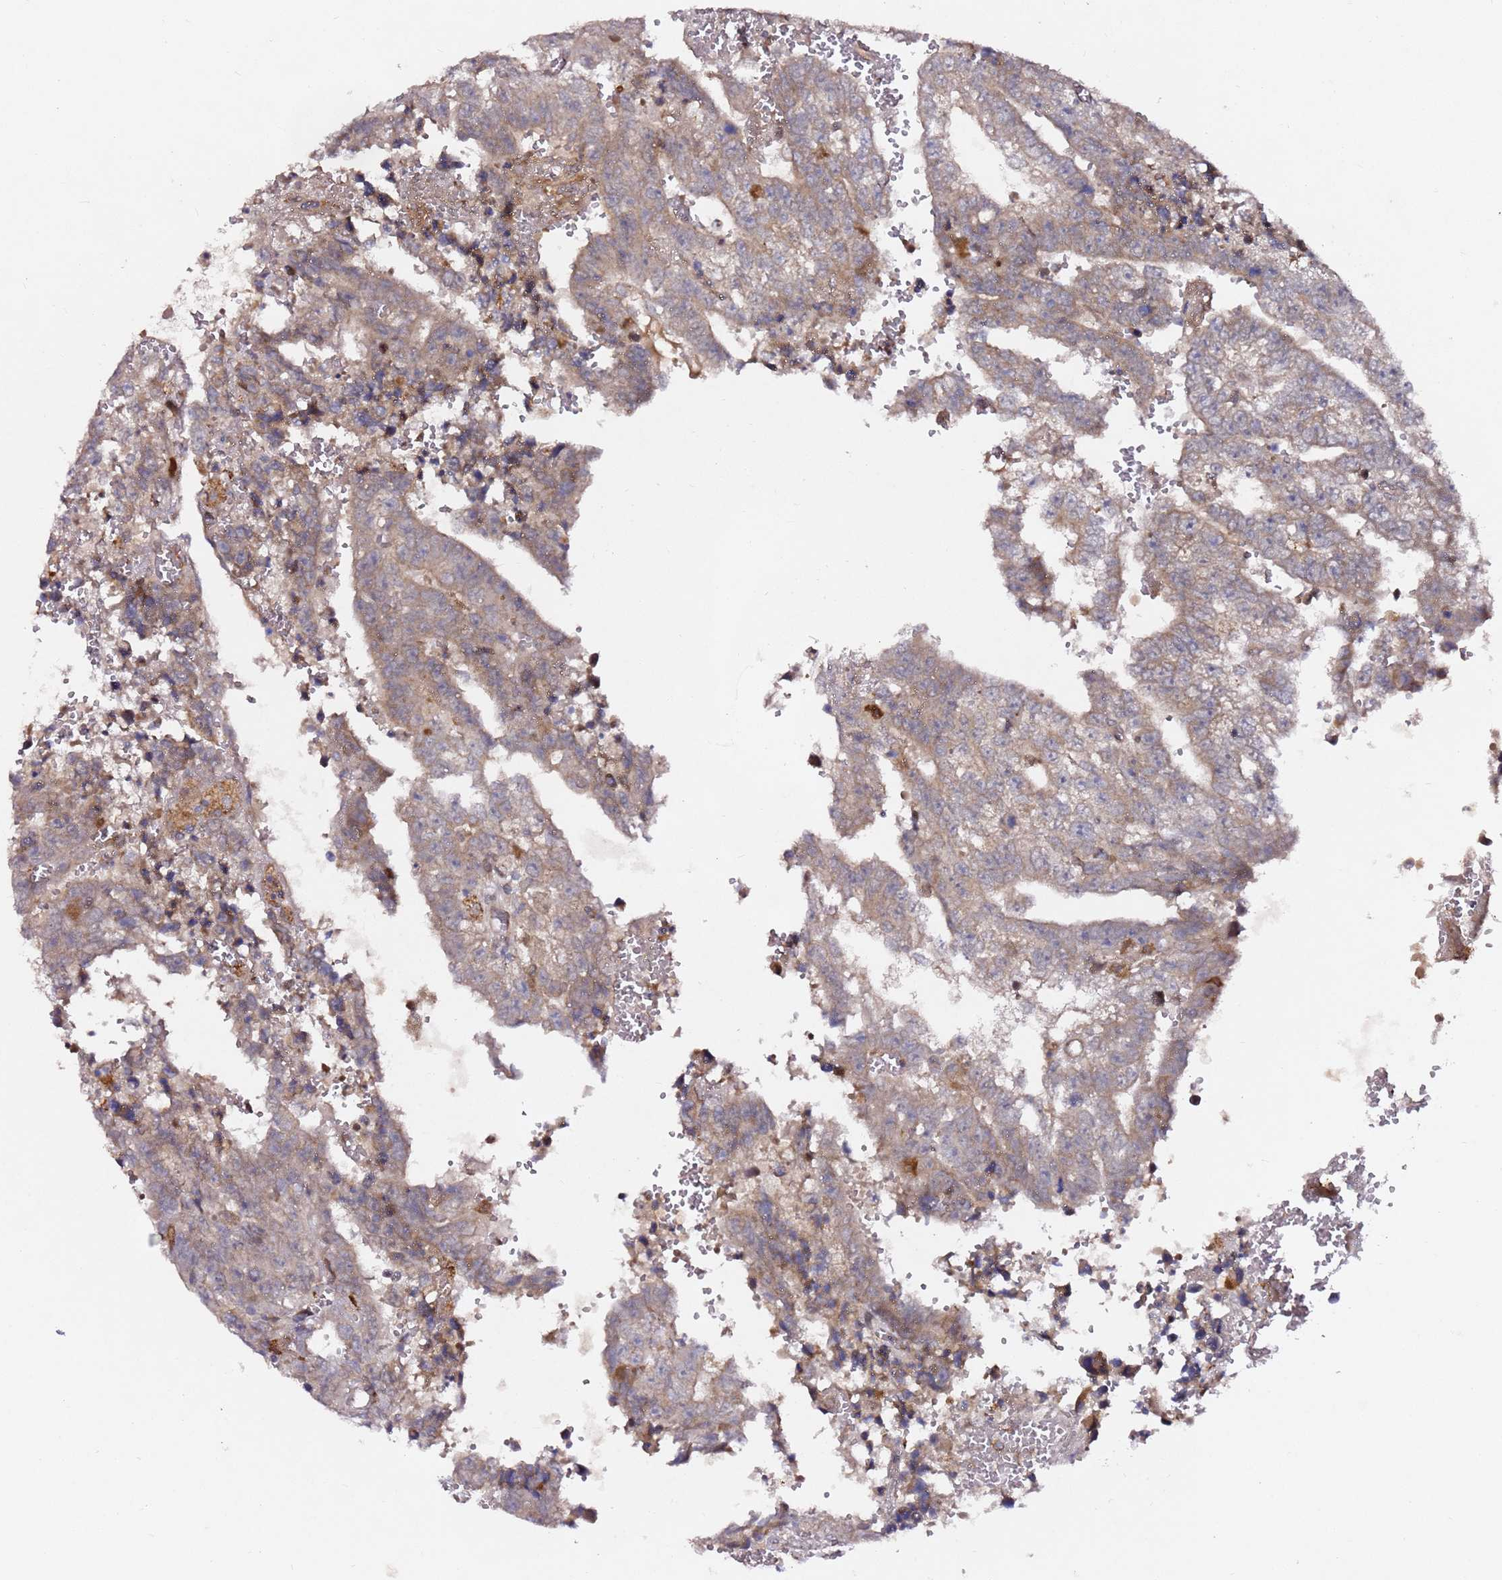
{"staining": {"intensity": "weak", "quantity": "25%-75%", "location": "cytoplasmic/membranous"}, "tissue": "testis cancer", "cell_type": "Tumor cells", "image_type": "cancer", "snomed": [{"axis": "morphology", "description": "Carcinoma, Embryonal, NOS"}, {"axis": "topography", "description": "Testis"}], "caption": "Weak cytoplasmic/membranous expression for a protein is present in approximately 25%-75% of tumor cells of embryonal carcinoma (testis) using IHC.", "gene": "ALG11", "patient": {"sex": "male", "age": 25}}